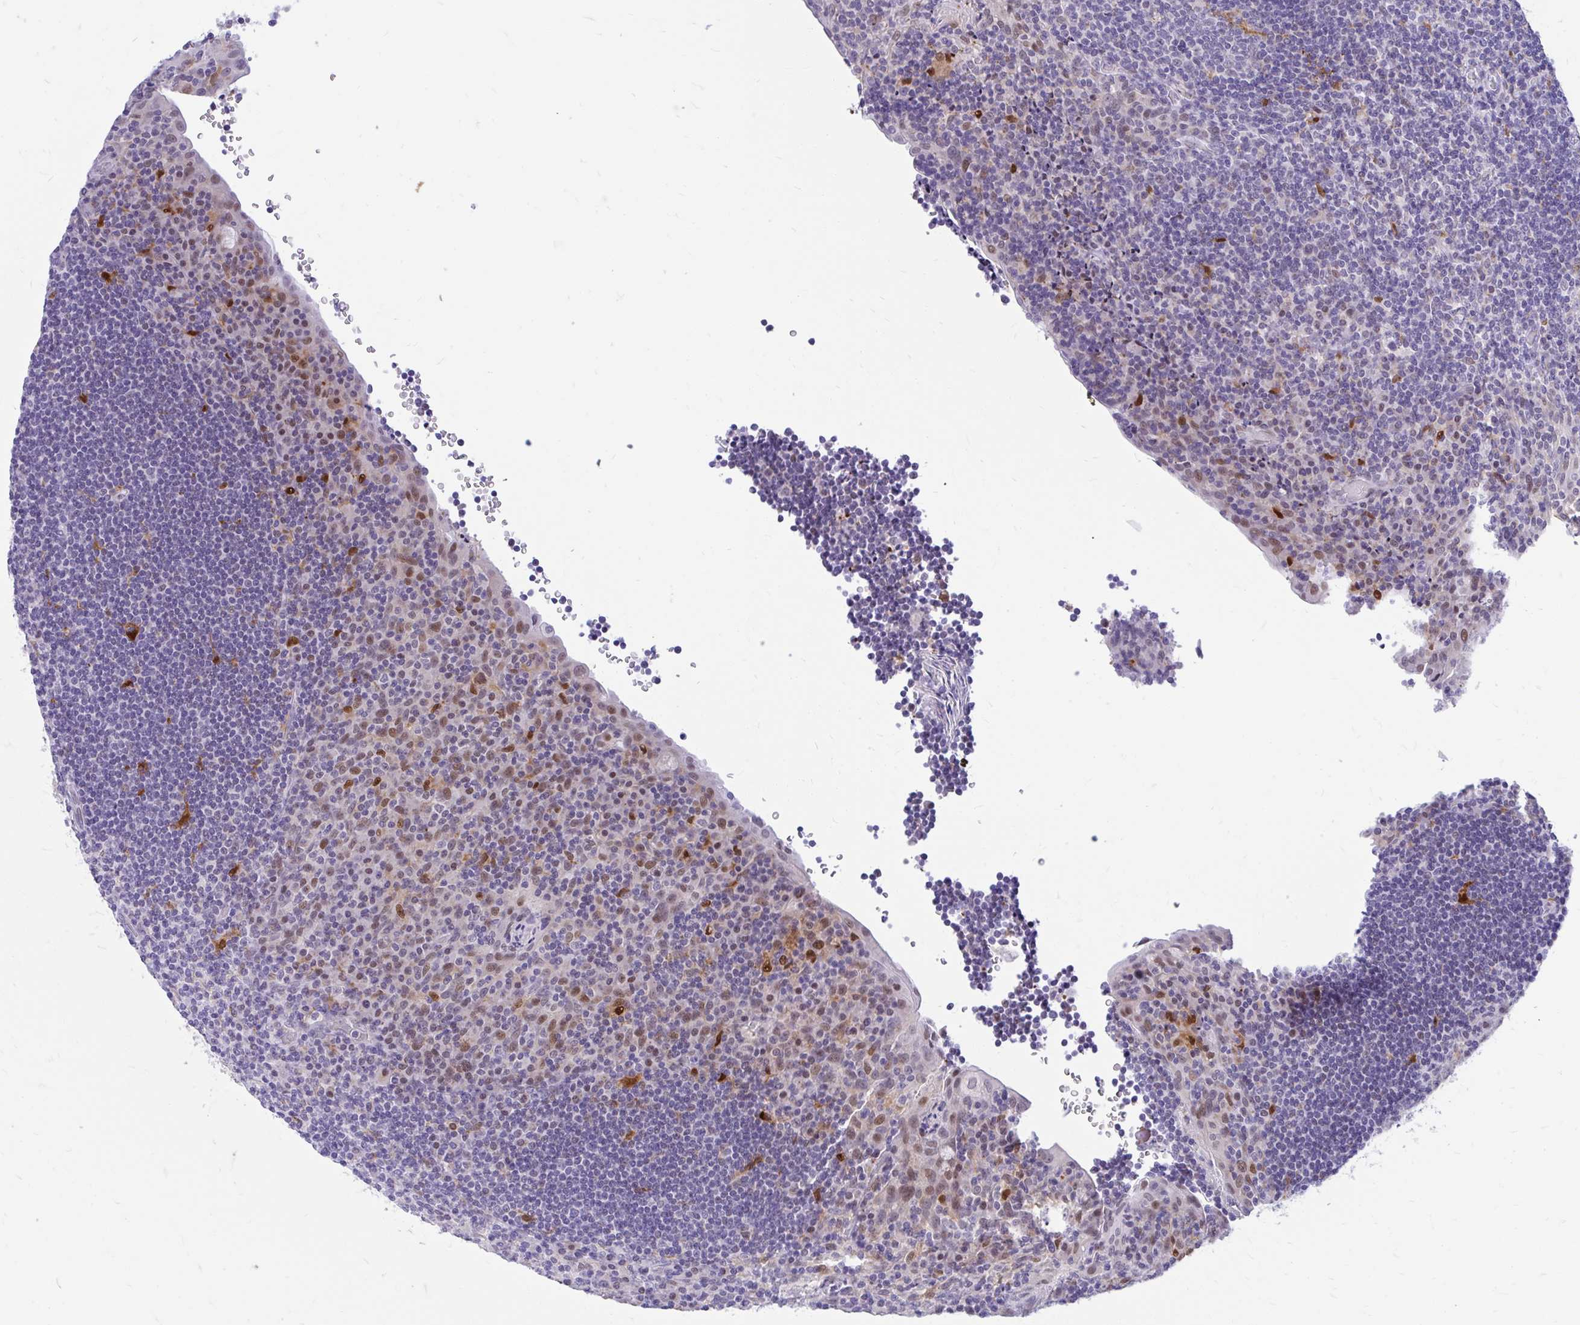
{"staining": {"intensity": "negative", "quantity": "none", "location": "none"}, "tissue": "tonsil", "cell_type": "Germinal center cells", "image_type": "normal", "snomed": [{"axis": "morphology", "description": "Normal tissue, NOS"}, {"axis": "topography", "description": "Tonsil"}], "caption": "Immunohistochemistry of benign tonsil shows no expression in germinal center cells.", "gene": "GLB1L2", "patient": {"sex": "male", "age": 17}}